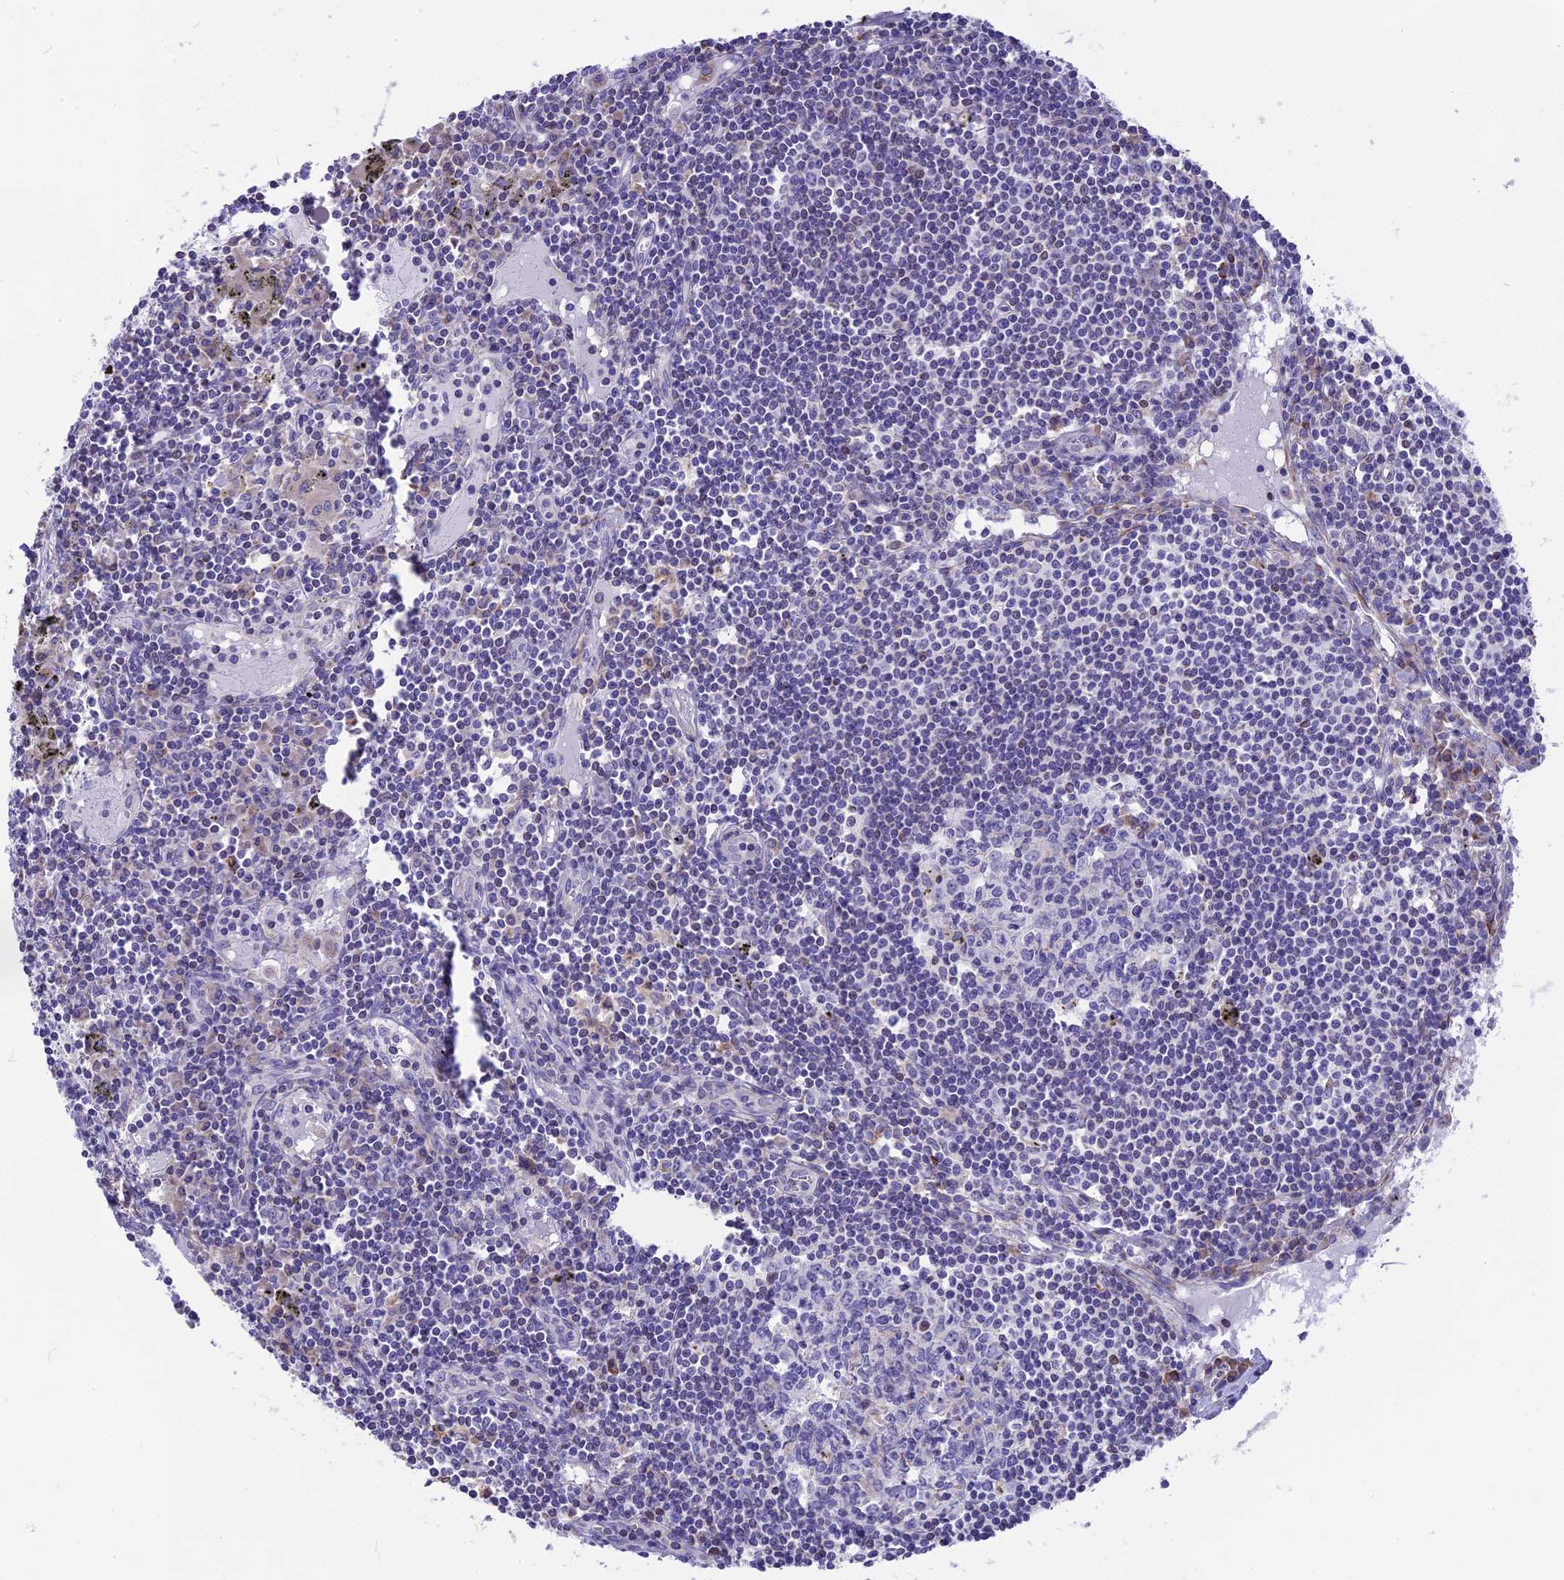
{"staining": {"intensity": "negative", "quantity": "none", "location": "none"}, "tissue": "lymph node", "cell_type": "Germinal center cells", "image_type": "normal", "snomed": [{"axis": "morphology", "description": "Normal tissue, NOS"}, {"axis": "topography", "description": "Lymph node"}], "caption": "The micrograph exhibits no significant staining in germinal center cells of lymph node. Brightfield microscopy of immunohistochemistry (IHC) stained with DAB (3,3'-diaminobenzidine) (brown) and hematoxylin (blue), captured at high magnification.", "gene": "DOC2B", "patient": {"sex": "male", "age": 74}}